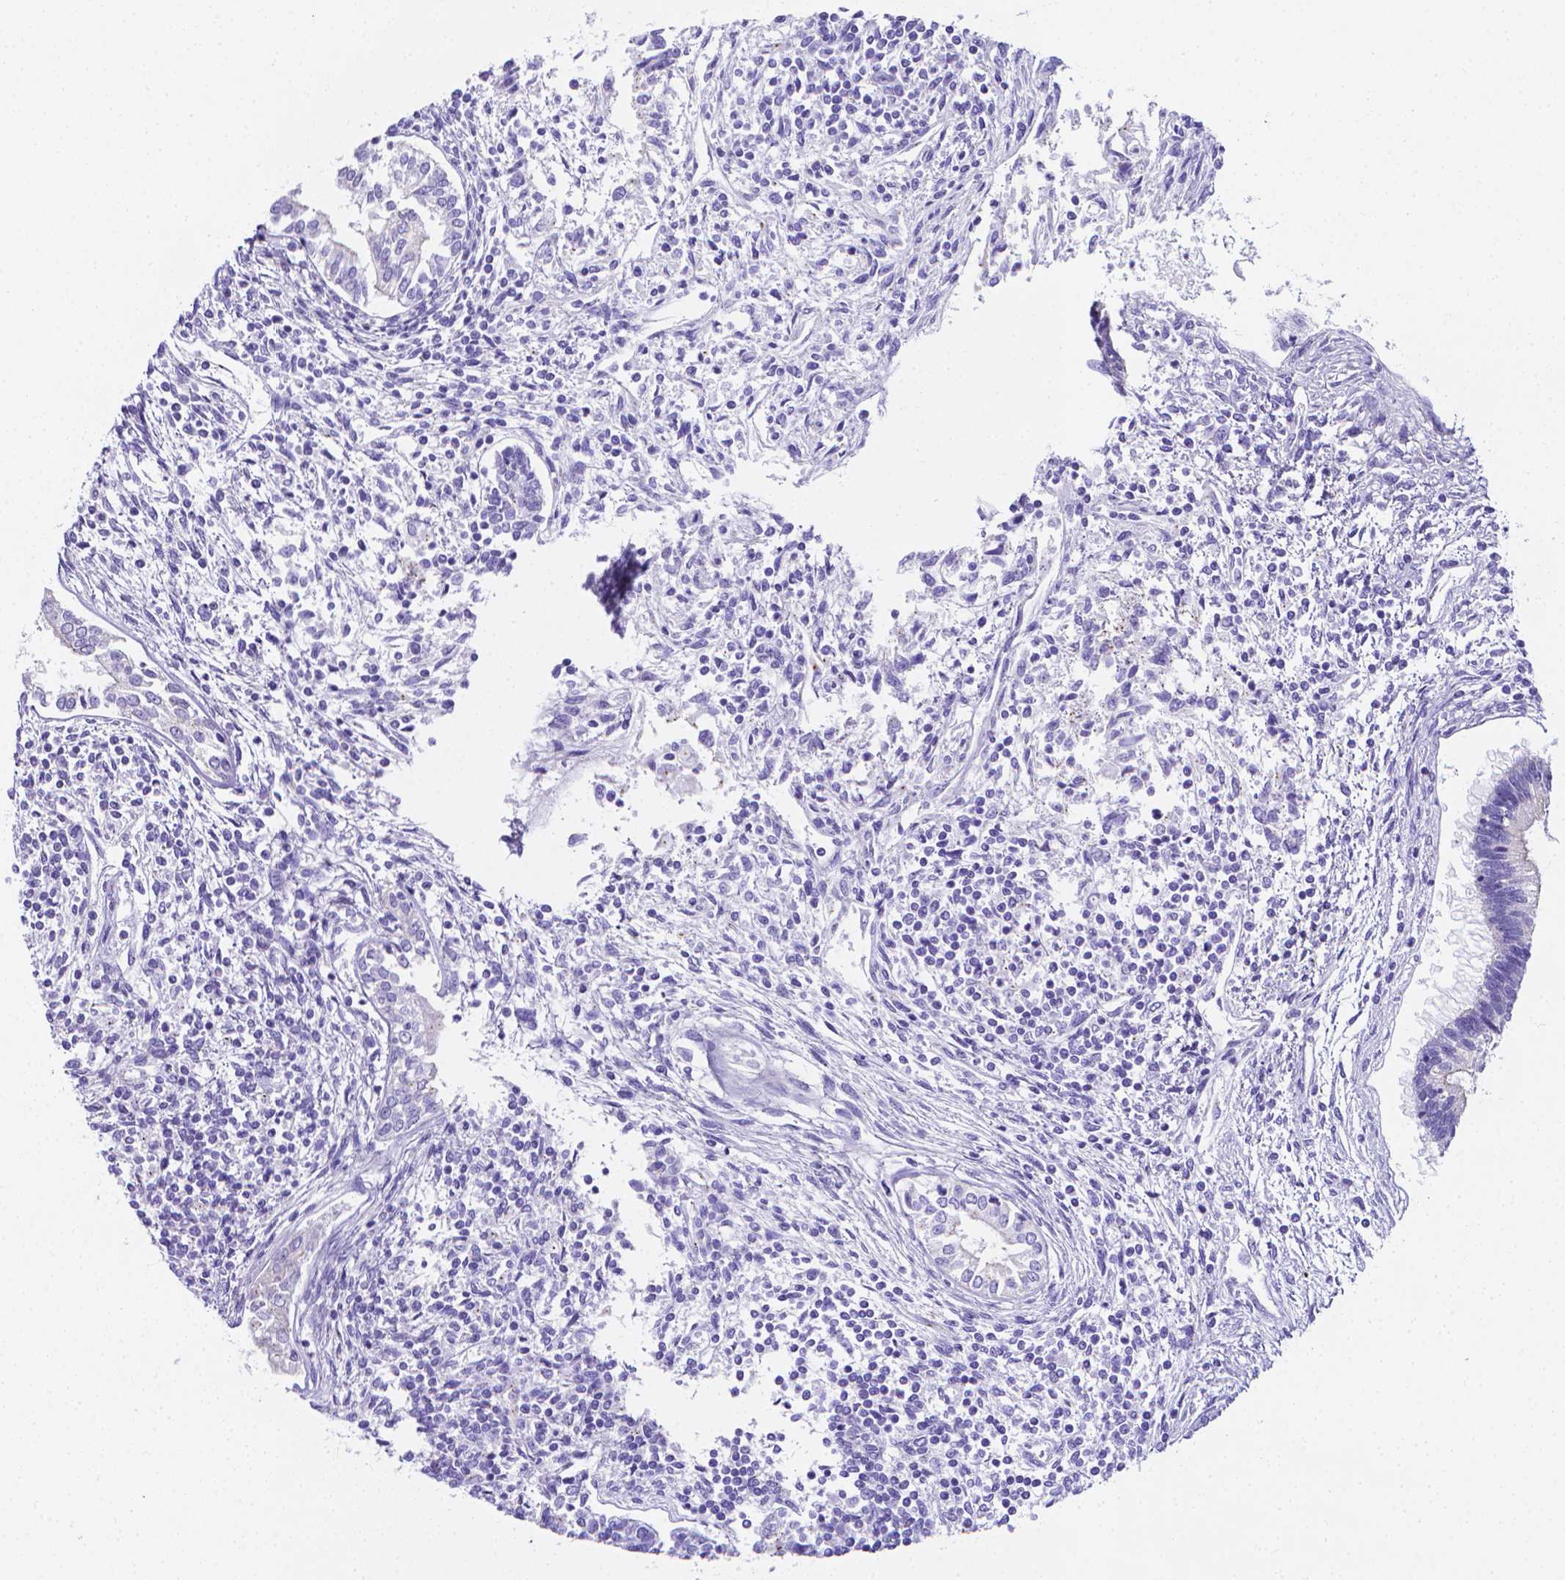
{"staining": {"intensity": "negative", "quantity": "none", "location": "none"}, "tissue": "testis cancer", "cell_type": "Tumor cells", "image_type": "cancer", "snomed": [{"axis": "morphology", "description": "Carcinoma, Embryonal, NOS"}, {"axis": "topography", "description": "Testis"}], "caption": "A high-resolution histopathology image shows immunohistochemistry staining of embryonal carcinoma (testis), which exhibits no significant positivity in tumor cells.", "gene": "LRRC73", "patient": {"sex": "male", "age": 37}}